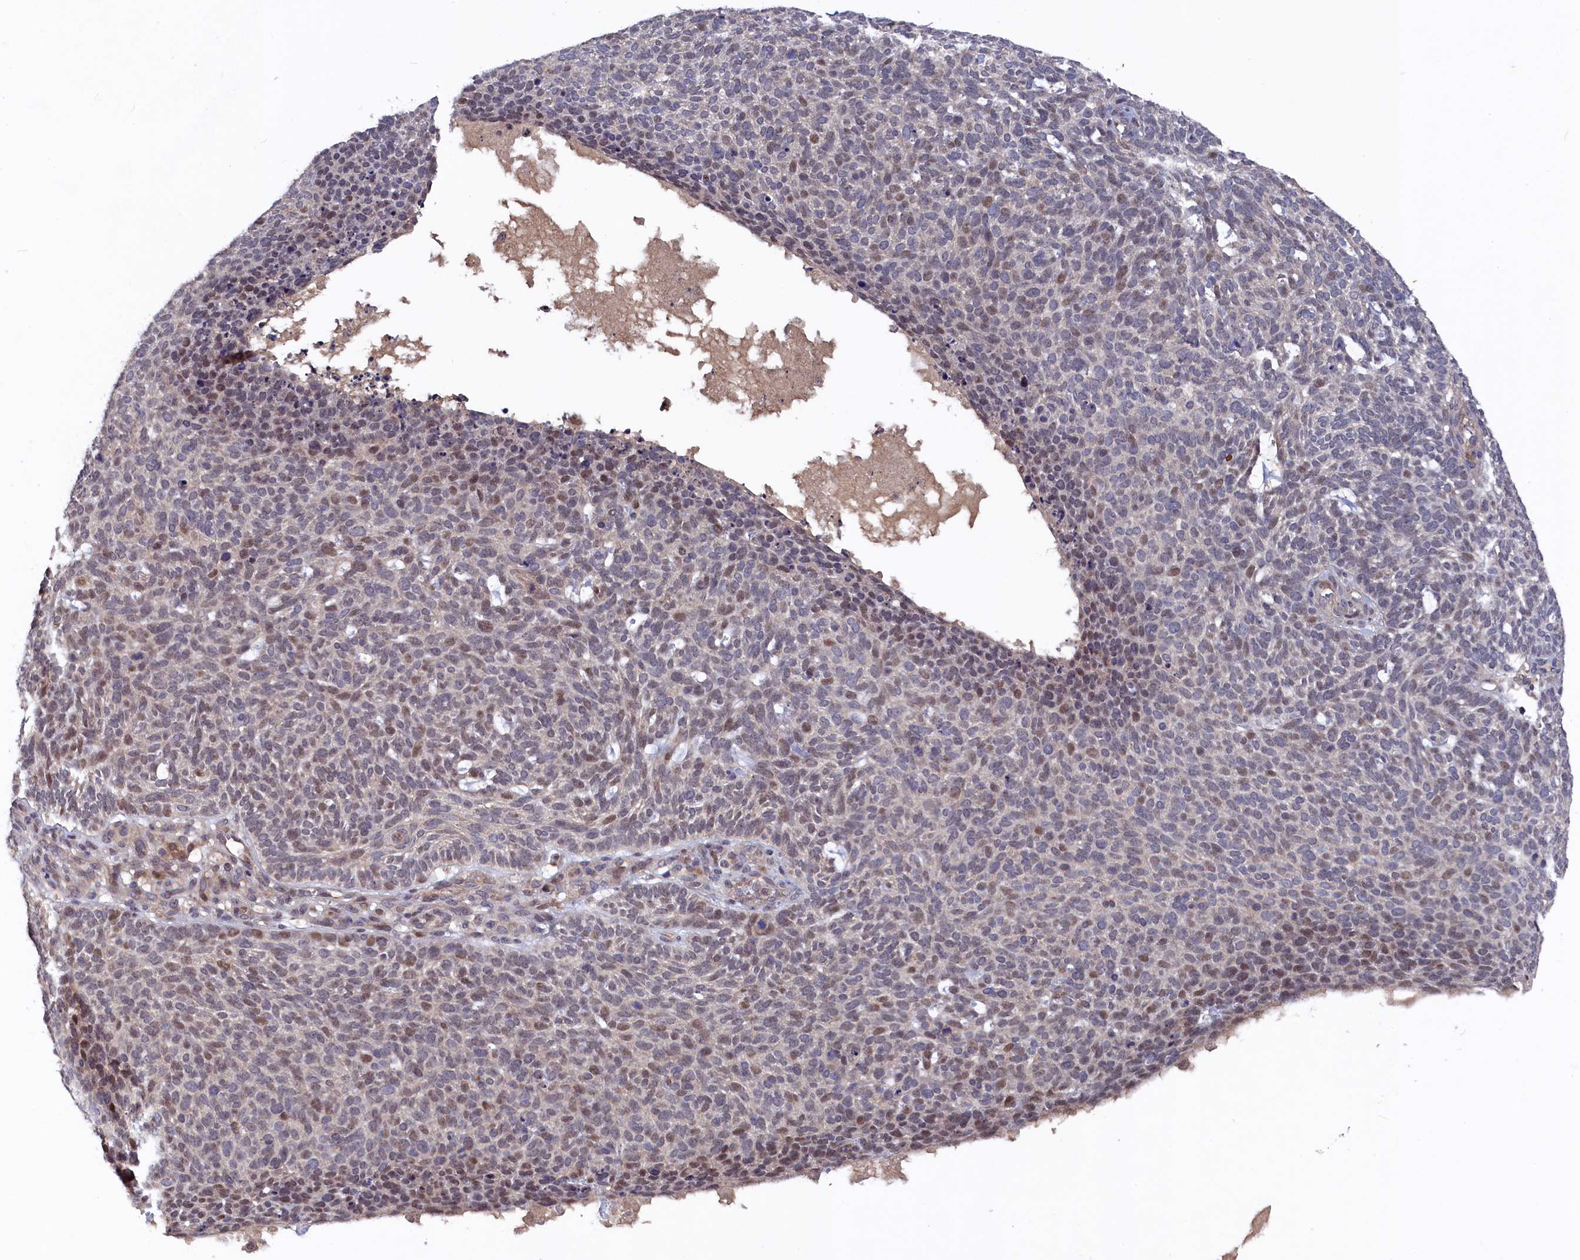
{"staining": {"intensity": "moderate", "quantity": "25%-75%", "location": "nuclear"}, "tissue": "skin cancer", "cell_type": "Tumor cells", "image_type": "cancer", "snomed": [{"axis": "morphology", "description": "Squamous cell carcinoma, NOS"}, {"axis": "topography", "description": "Skin"}], "caption": "Protein staining of skin squamous cell carcinoma tissue exhibits moderate nuclear positivity in approximately 25%-75% of tumor cells.", "gene": "TMC5", "patient": {"sex": "female", "age": 90}}